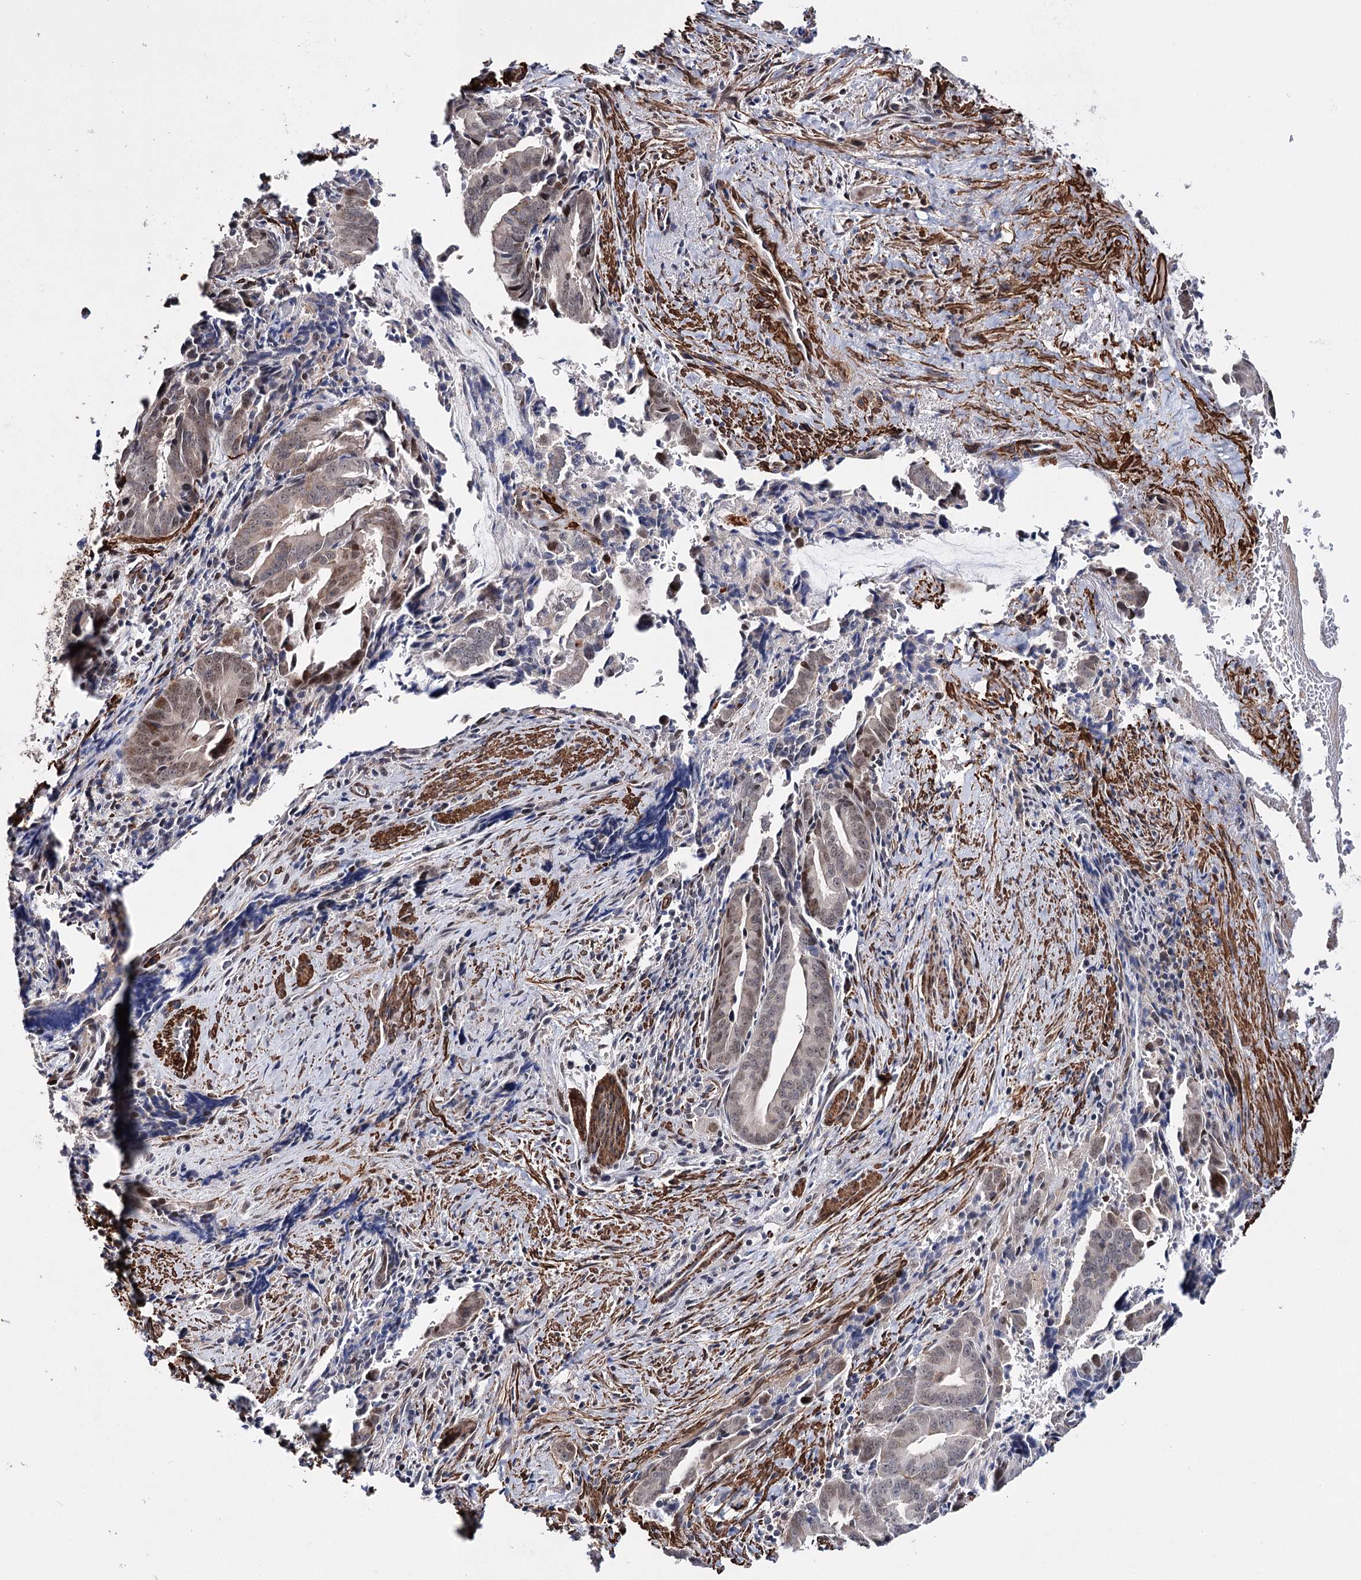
{"staining": {"intensity": "moderate", "quantity": "<25%", "location": "cytoplasmic/membranous,nuclear"}, "tissue": "pancreatic cancer", "cell_type": "Tumor cells", "image_type": "cancer", "snomed": [{"axis": "morphology", "description": "Adenocarcinoma, NOS"}, {"axis": "topography", "description": "Pancreas"}], "caption": "Immunohistochemistry (IHC) image of human pancreatic cancer (adenocarcinoma) stained for a protein (brown), which reveals low levels of moderate cytoplasmic/membranous and nuclear positivity in about <25% of tumor cells.", "gene": "CFAP46", "patient": {"sex": "female", "age": 63}}